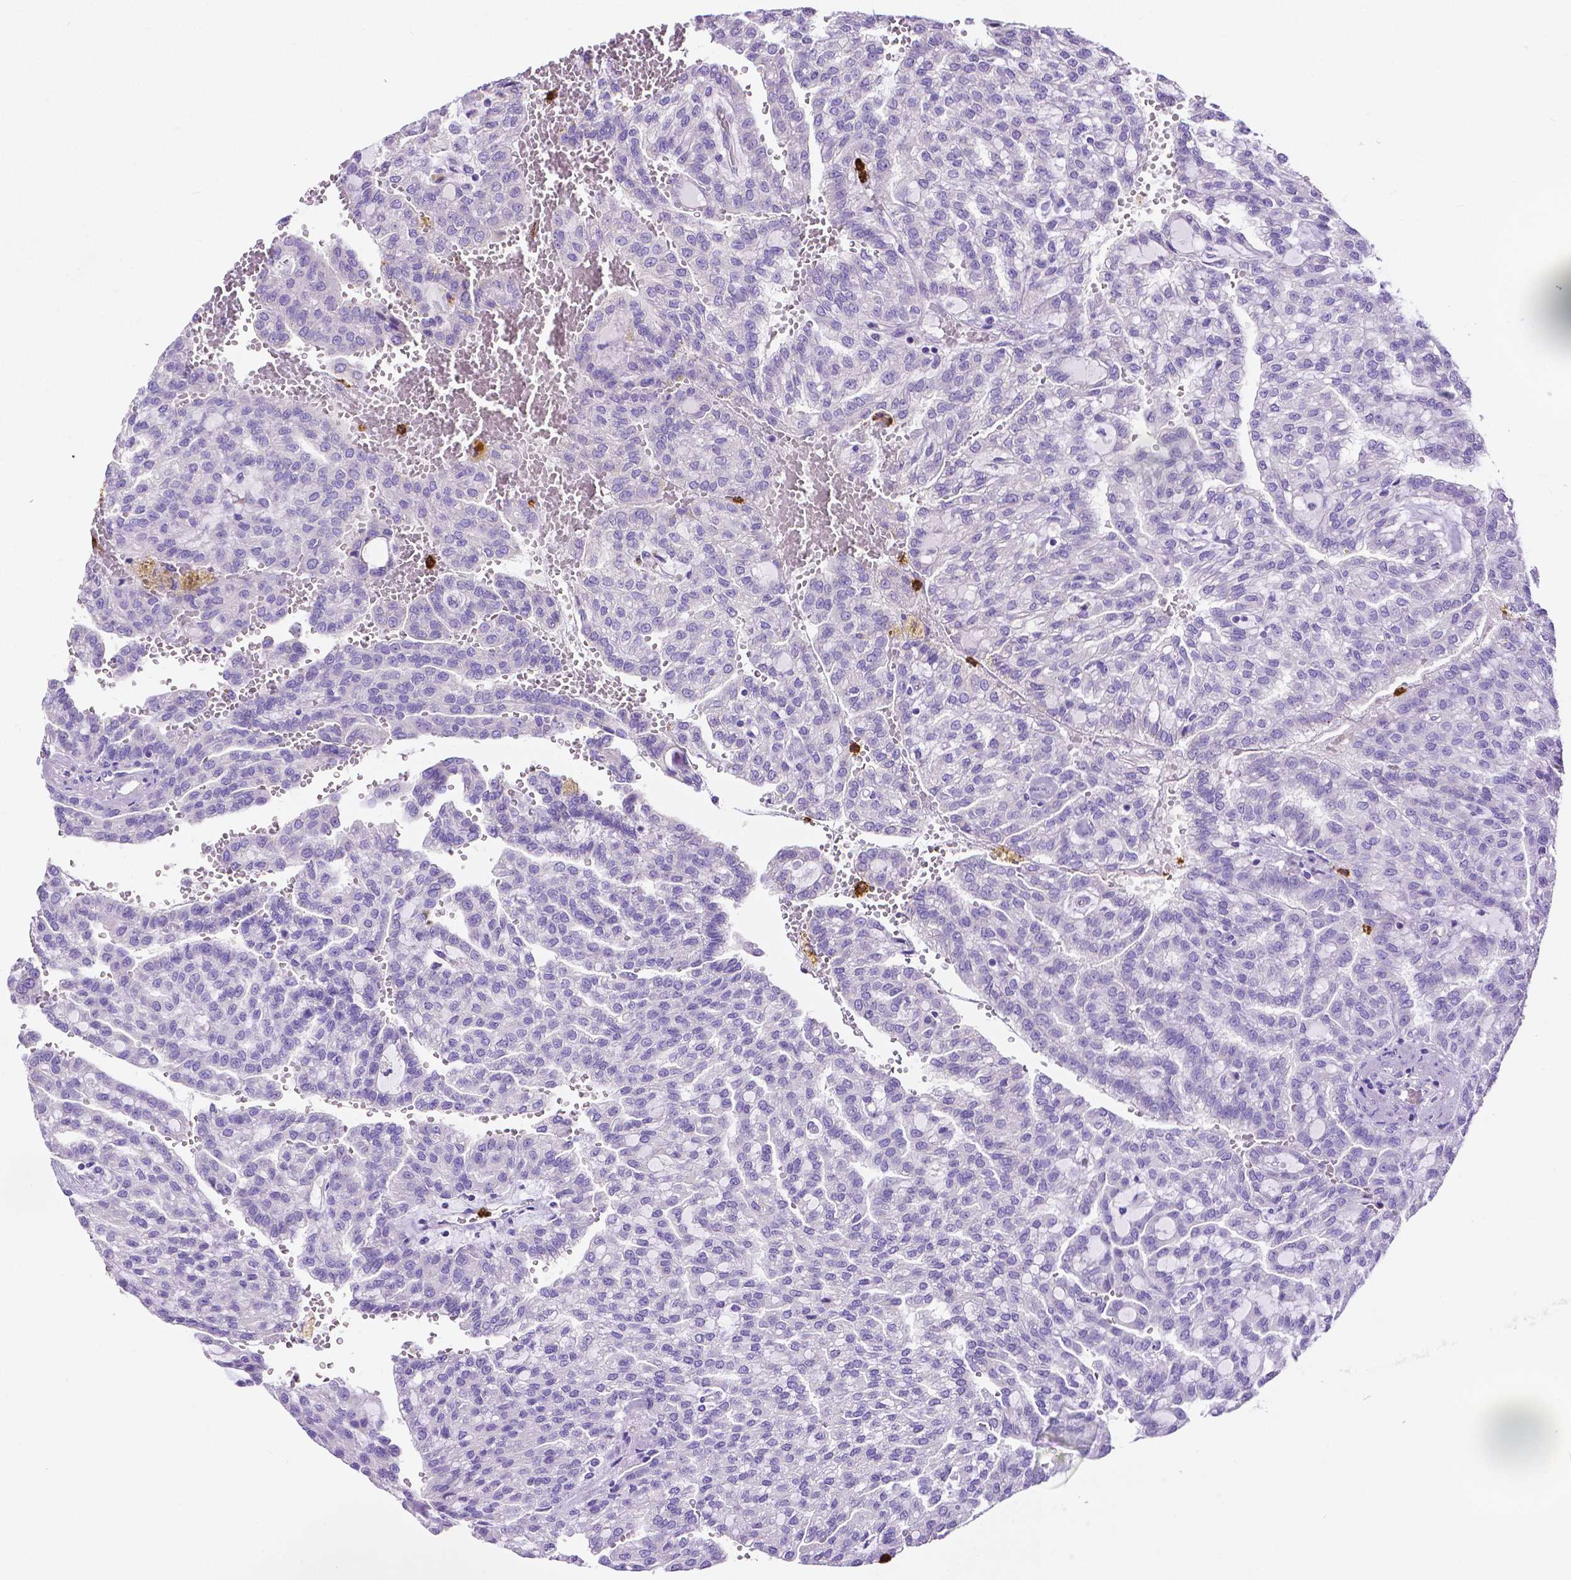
{"staining": {"intensity": "negative", "quantity": "none", "location": "none"}, "tissue": "renal cancer", "cell_type": "Tumor cells", "image_type": "cancer", "snomed": [{"axis": "morphology", "description": "Adenocarcinoma, NOS"}, {"axis": "topography", "description": "Kidney"}], "caption": "Renal cancer stained for a protein using IHC demonstrates no positivity tumor cells.", "gene": "MMP9", "patient": {"sex": "male", "age": 63}}